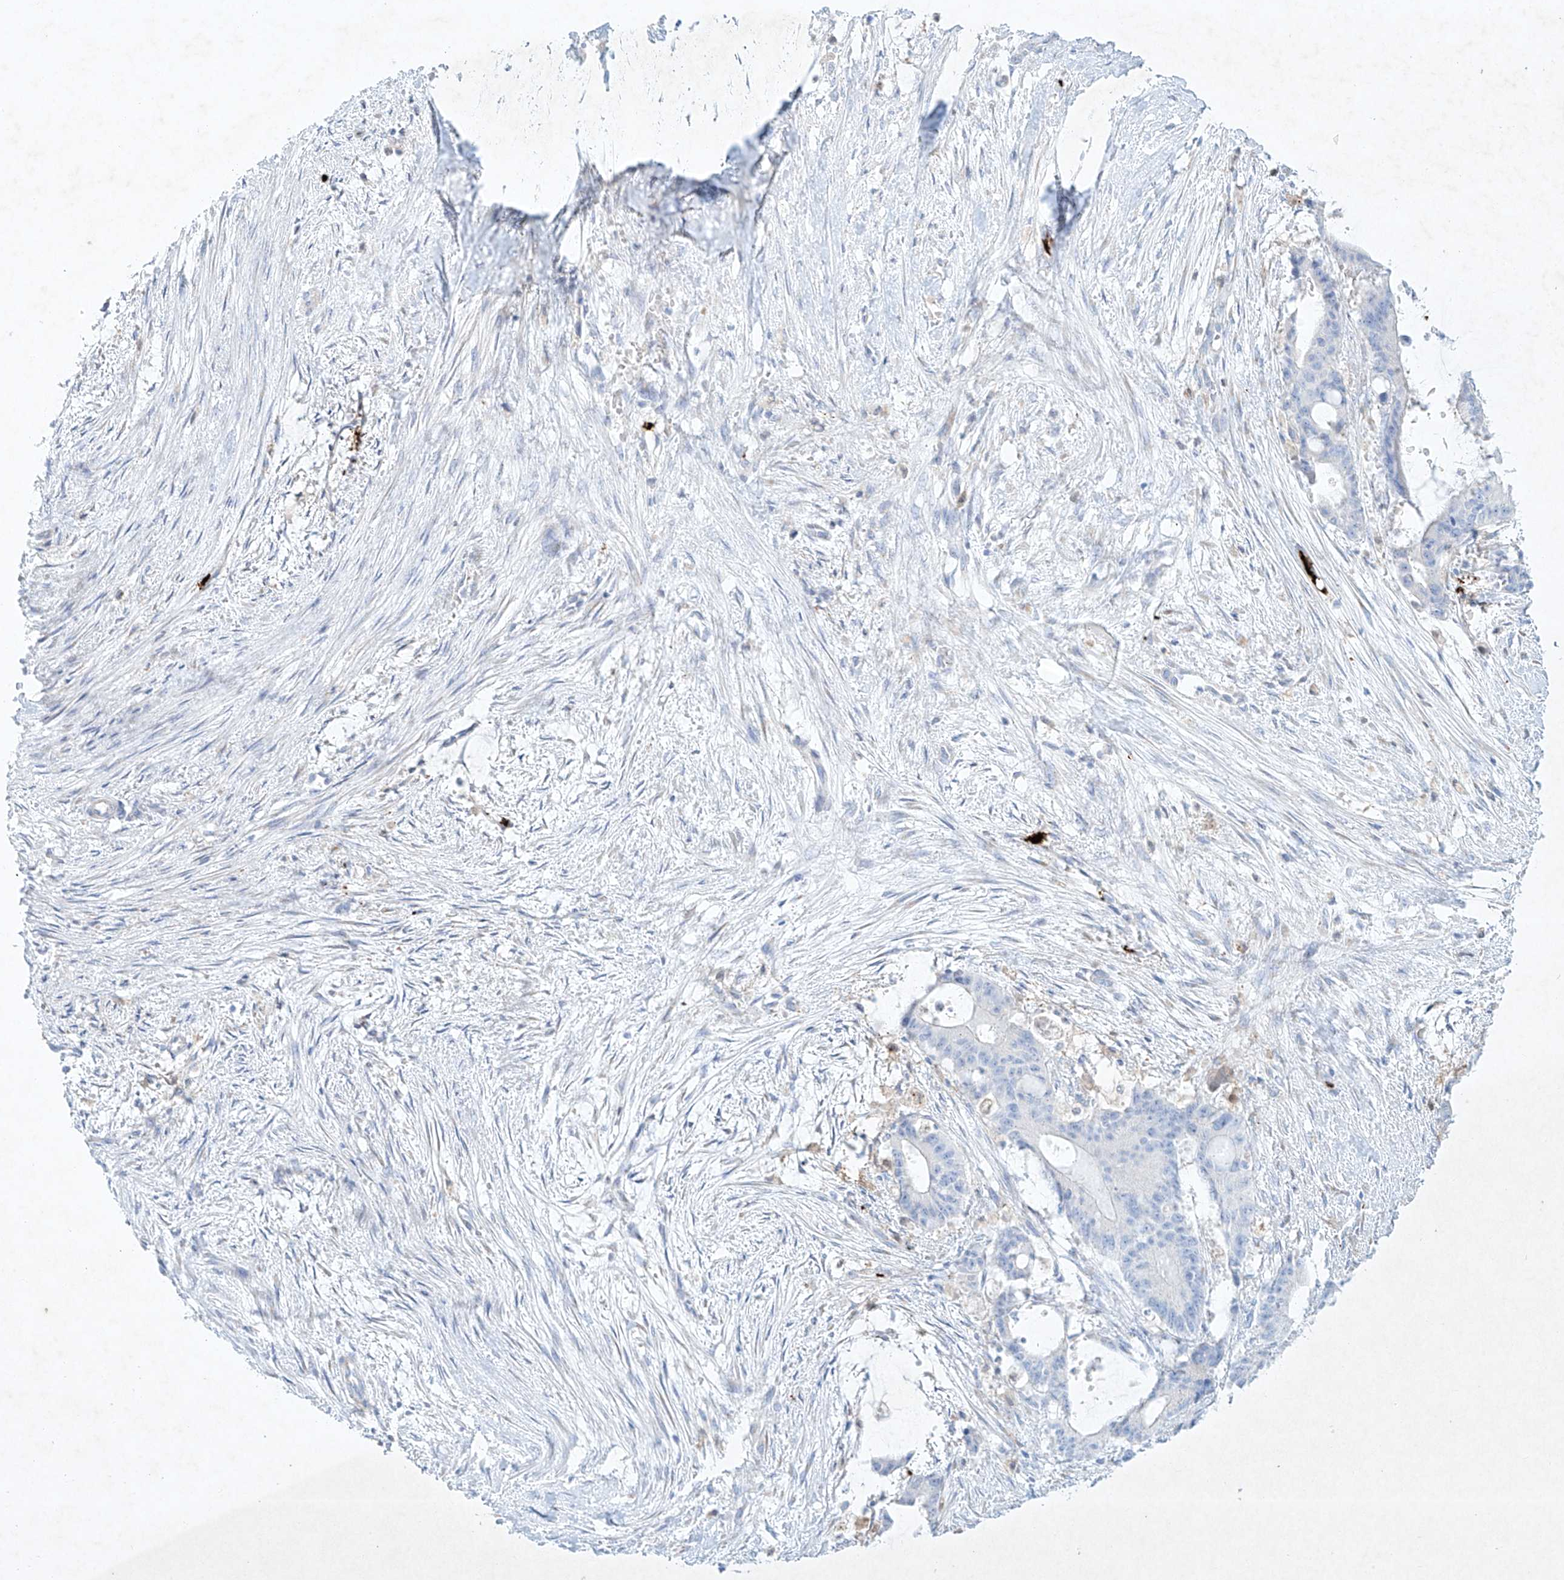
{"staining": {"intensity": "negative", "quantity": "none", "location": "none"}, "tissue": "liver cancer", "cell_type": "Tumor cells", "image_type": "cancer", "snomed": [{"axis": "morphology", "description": "Normal tissue, NOS"}, {"axis": "morphology", "description": "Cholangiocarcinoma"}, {"axis": "topography", "description": "Liver"}, {"axis": "topography", "description": "Peripheral nerve tissue"}], "caption": "High power microscopy photomicrograph of an IHC photomicrograph of liver cholangiocarcinoma, revealing no significant positivity in tumor cells.", "gene": "PLEK", "patient": {"sex": "female", "age": 73}}